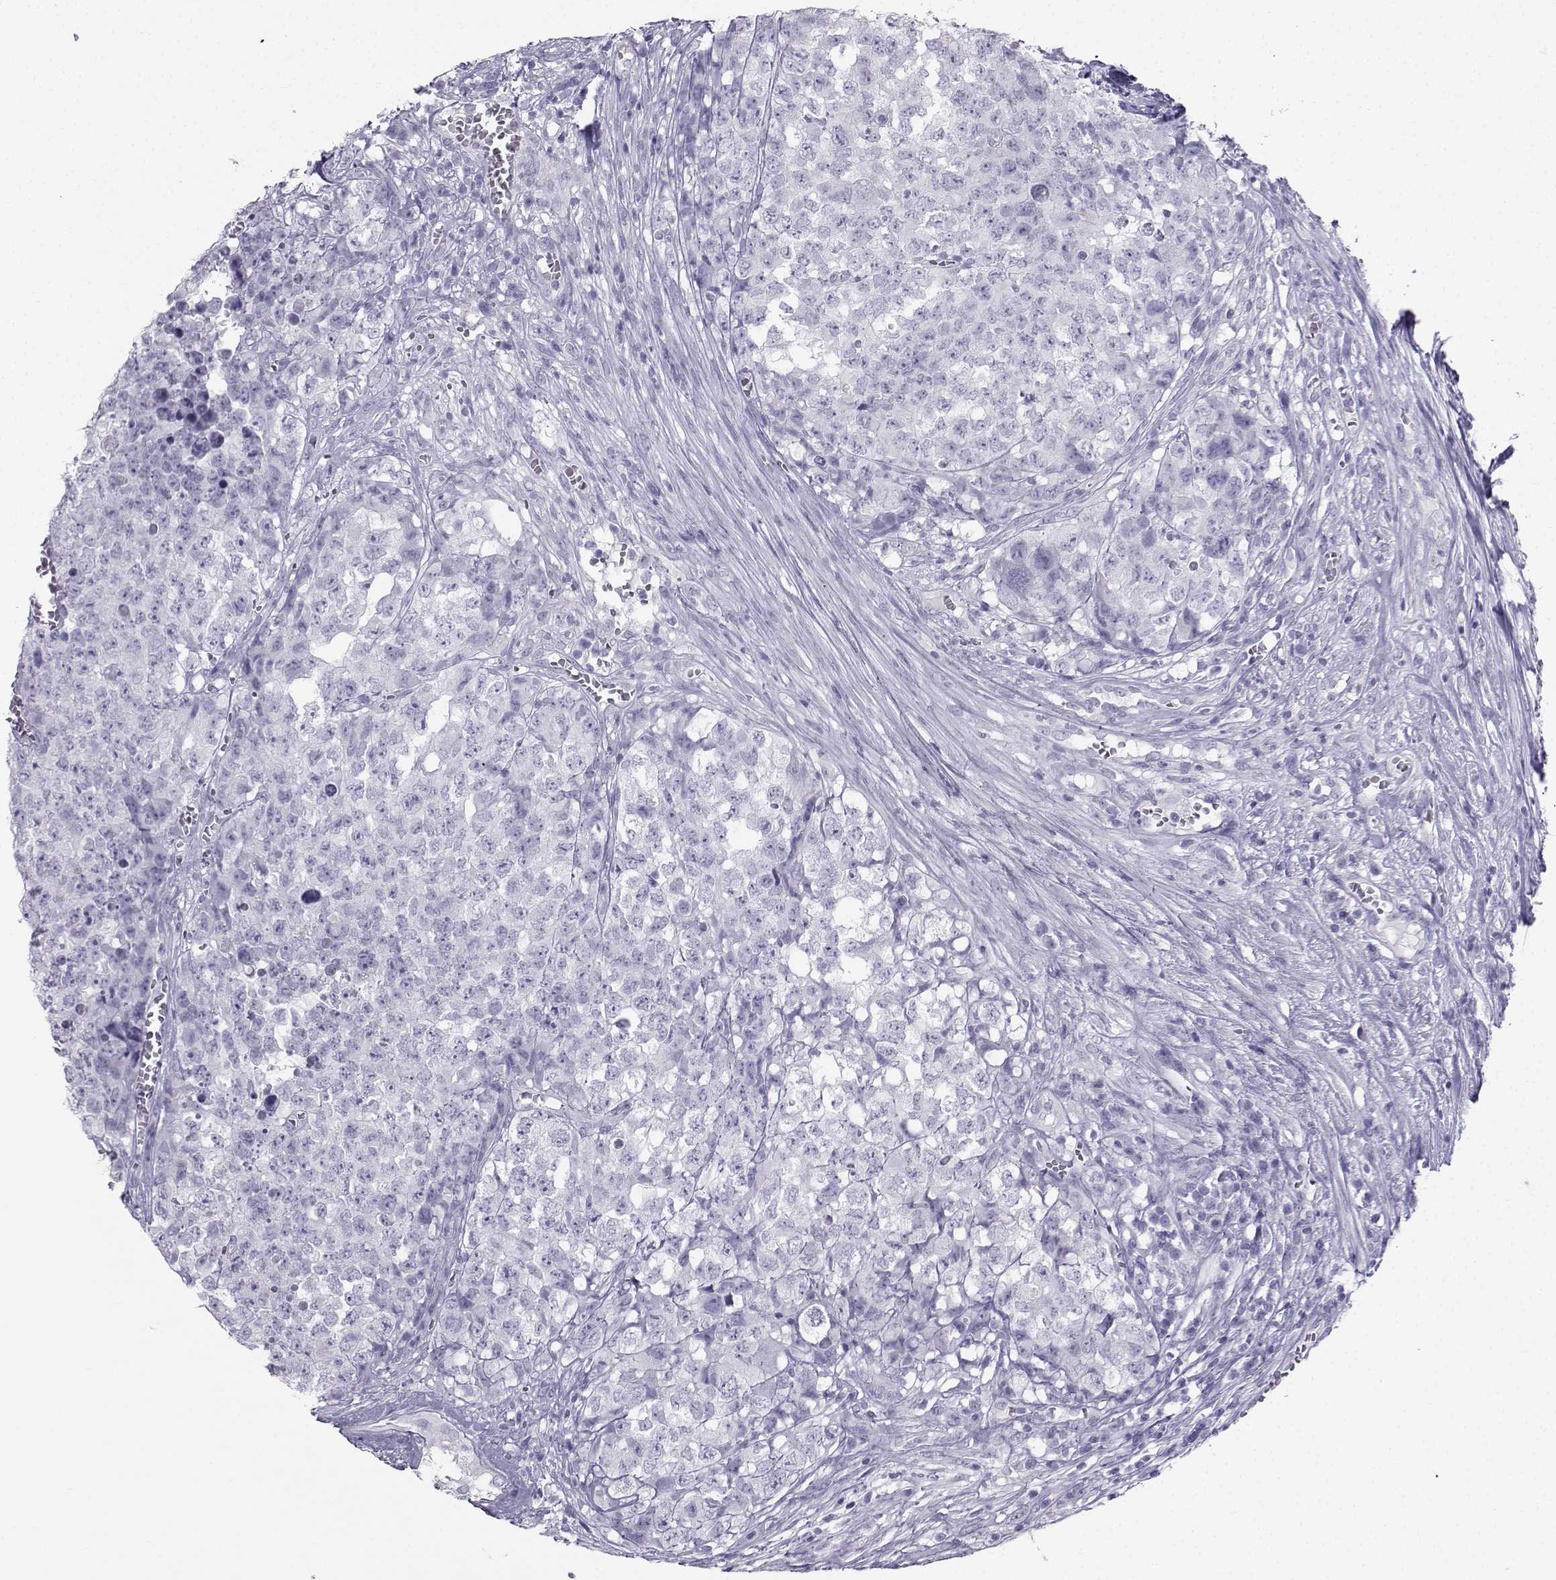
{"staining": {"intensity": "negative", "quantity": "none", "location": "none"}, "tissue": "testis cancer", "cell_type": "Tumor cells", "image_type": "cancer", "snomed": [{"axis": "morphology", "description": "Carcinoma, Embryonal, NOS"}, {"axis": "topography", "description": "Testis"}], "caption": "Embryonal carcinoma (testis) stained for a protein using IHC reveals no positivity tumor cells.", "gene": "IQCD", "patient": {"sex": "male", "age": 23}}